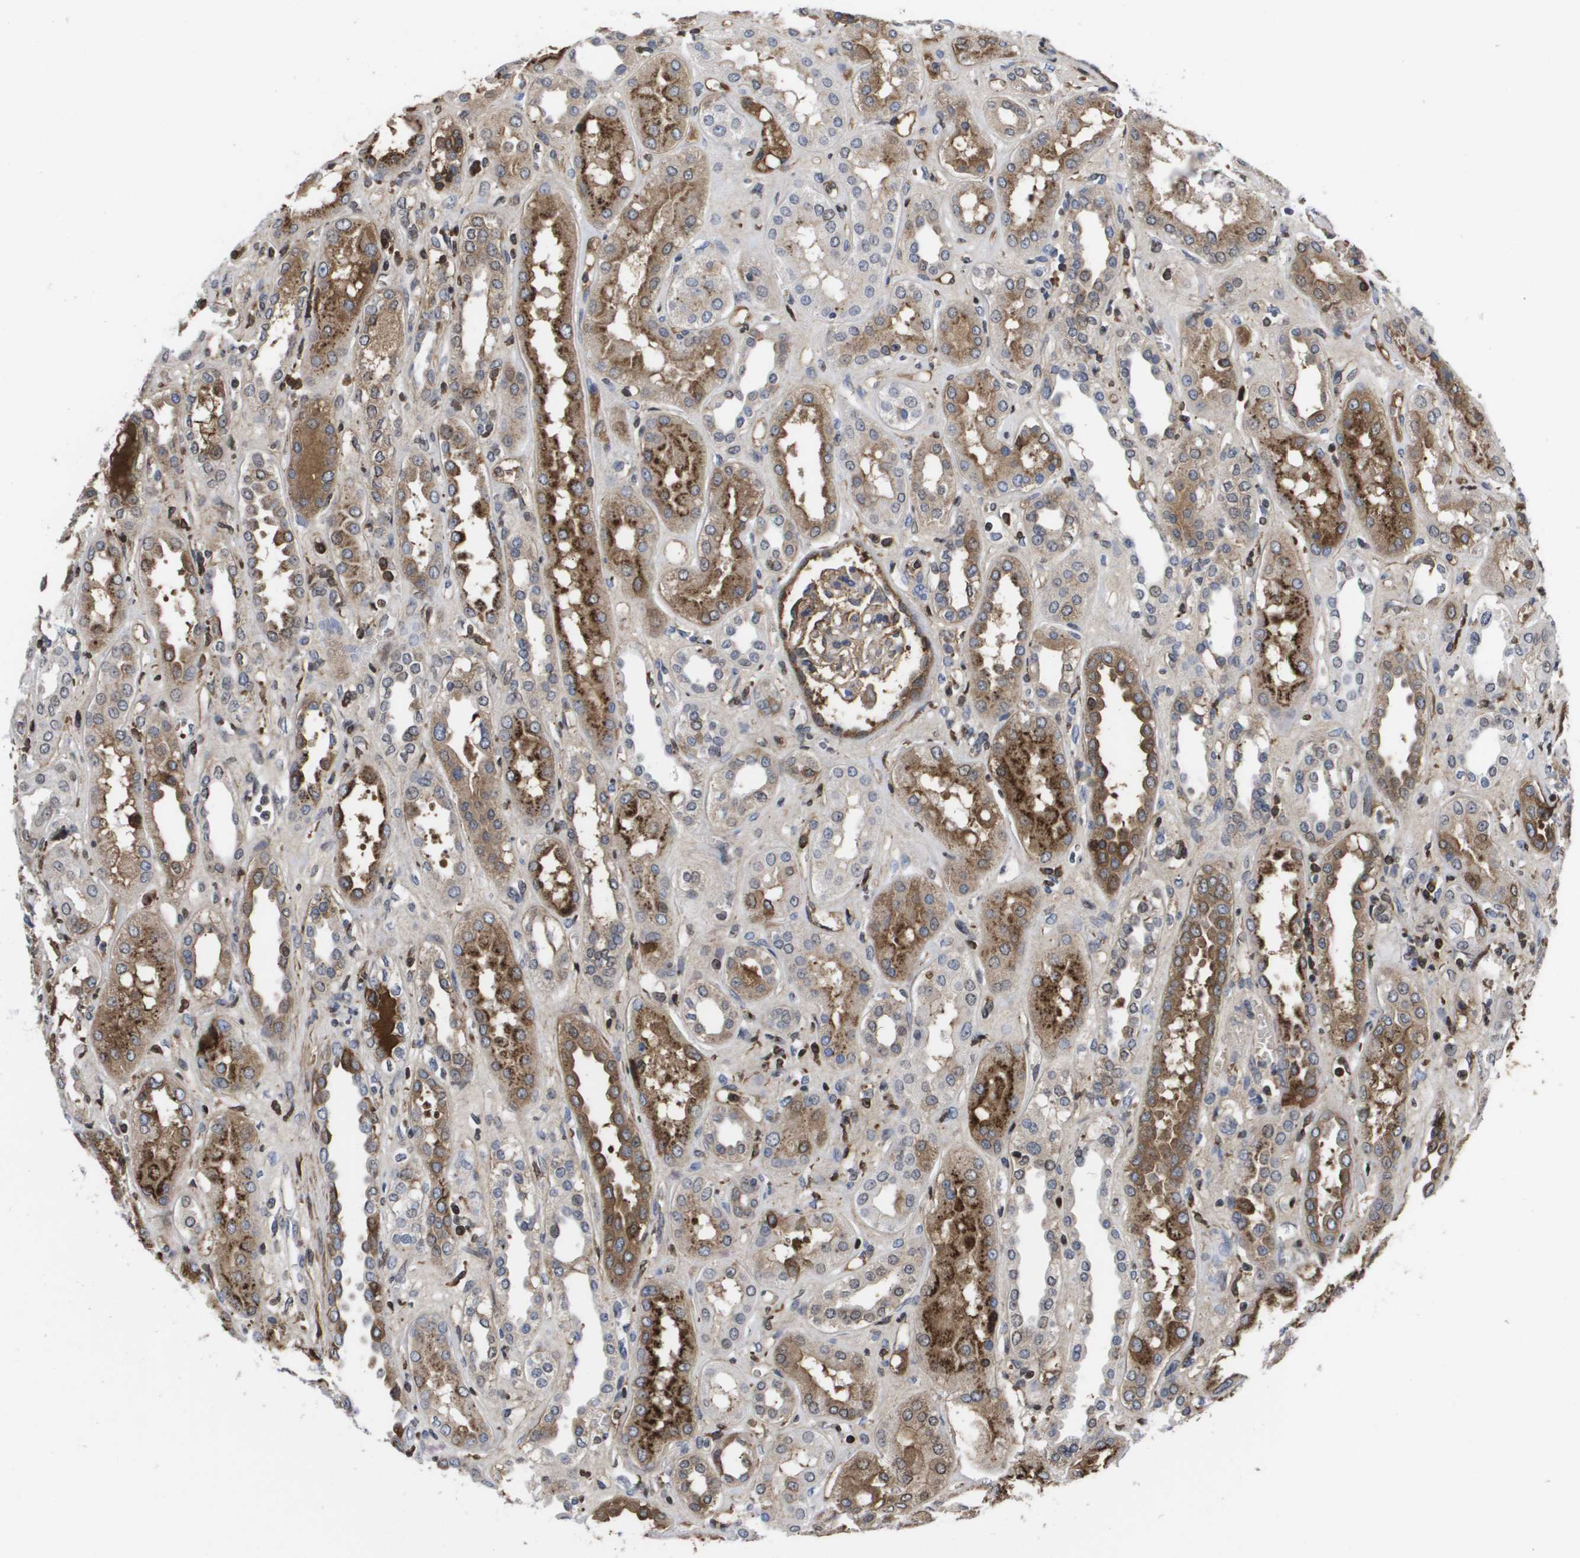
{"staining": {"intensity": "weak", "quantity": ">75%", "location": "cytoplasmic/membranous"}, "tissue": "kidney", "cell_type": "Cells in glomeruli", "image_type": "normal", "snomed": [{"axis": "morphology", "description": "Normal tissue, NOS"}, {"axis": "topography", "description": "Kidney"}], "caption": "A histopathology image of human kidney stained for a protein reveals weak cytoplasmic/membranous brown staining in cells in glomeruli. (brown staining indicates protein expression, while blue staining denotes nuclei).", "gene": "SERPINC1", "patient": {"sex": "male", "age": 59}}